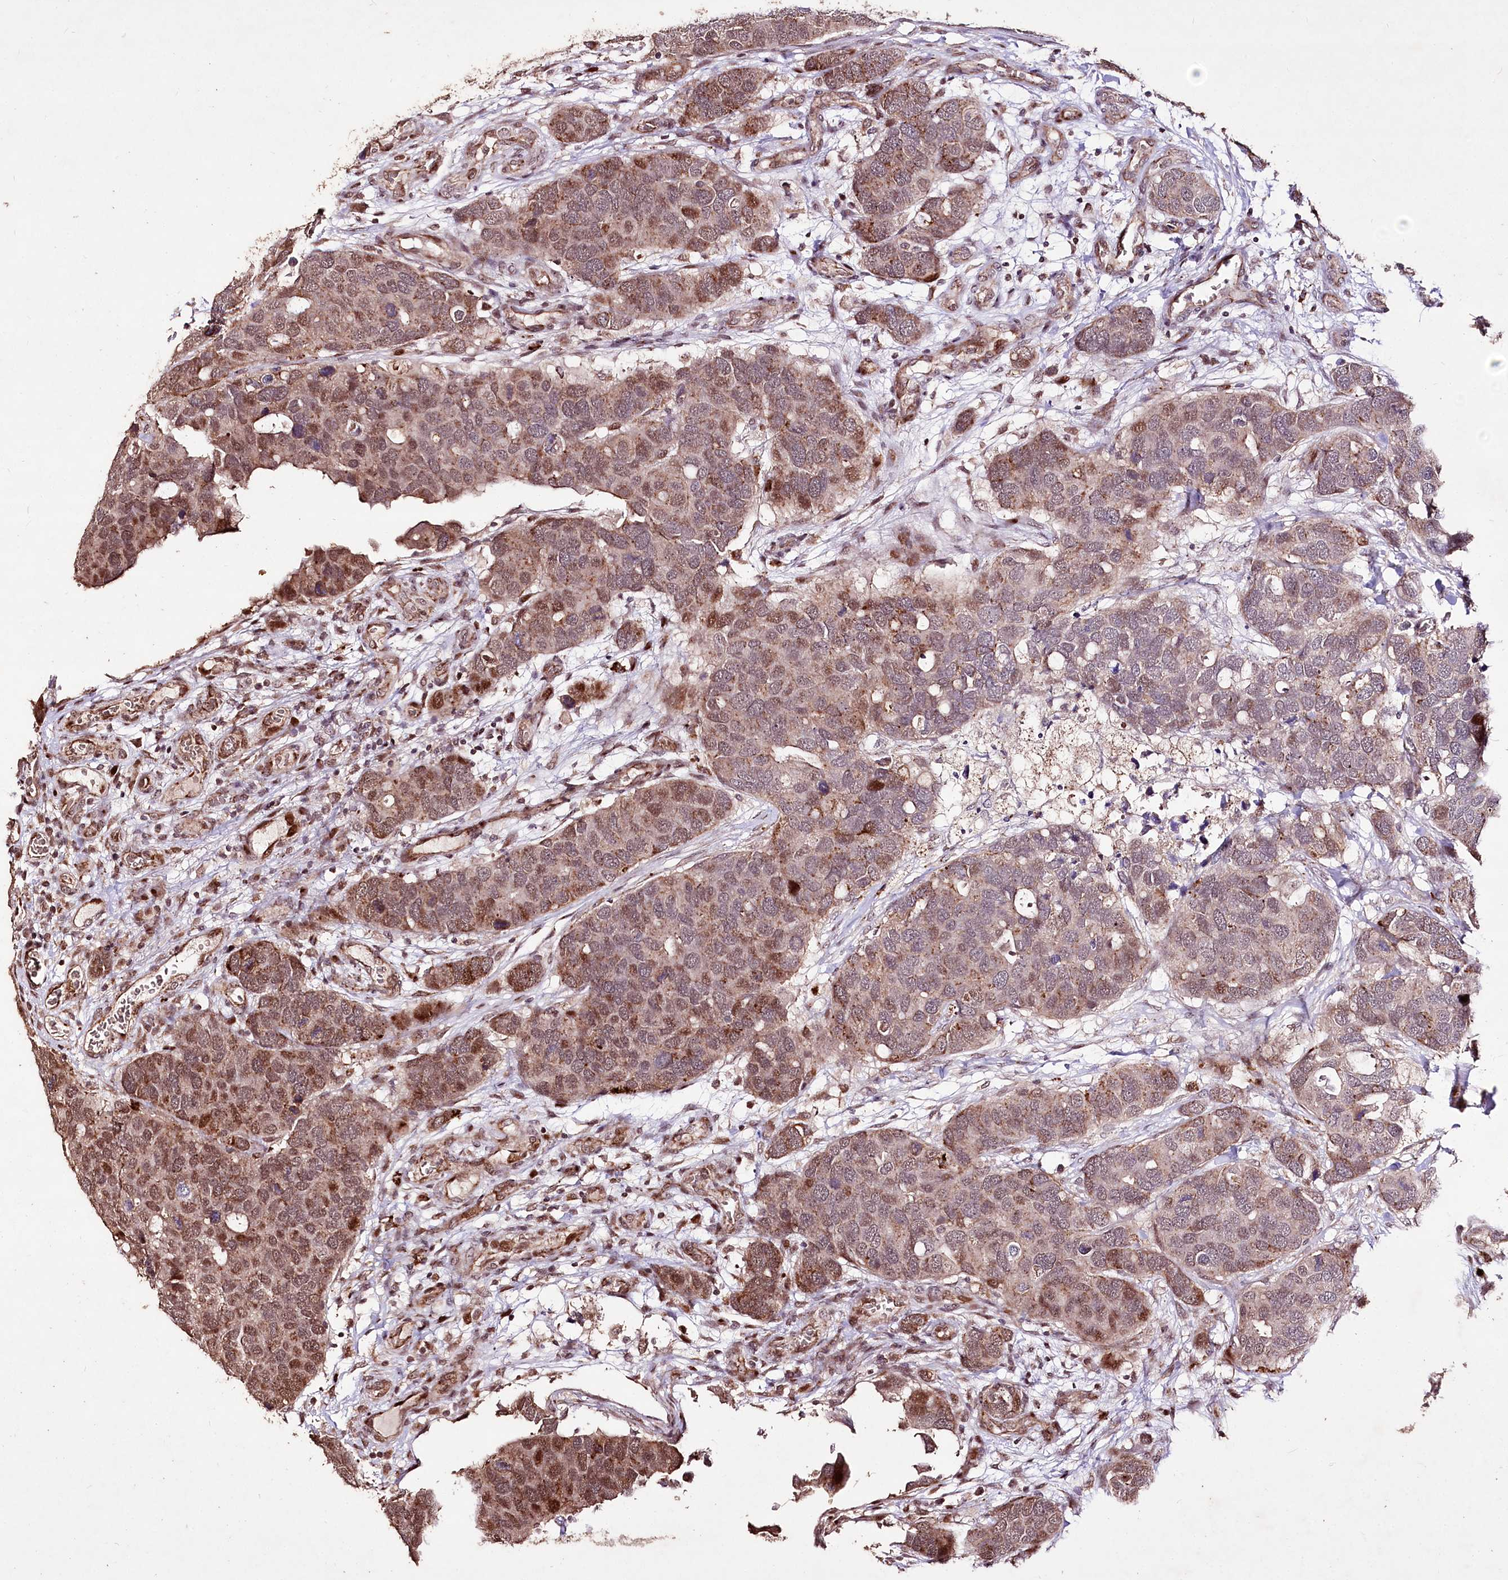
{"staining": {"intensity": "moderate", "quantity": "25%-75%", "location": "cytoplasmic/membranous,nuclear"}, "tissue": "breast cancer", "cell_type": "Tumor cells", "image_type": "cancer", "snomed": [{"axis": "morphology", "description": "Duct carcinoma"}, {"axis": "topography", "description": "Breast"}], "caption": "Immunohistochemistry of breast intraductal carcinoma exhibits medium levels of moderate cytoplasmic/membranous and nuclear expression in approximately 25%-75% of tumor cells.", "gene": "CARD19", "patient": {"sex": "female", "age": 83}}